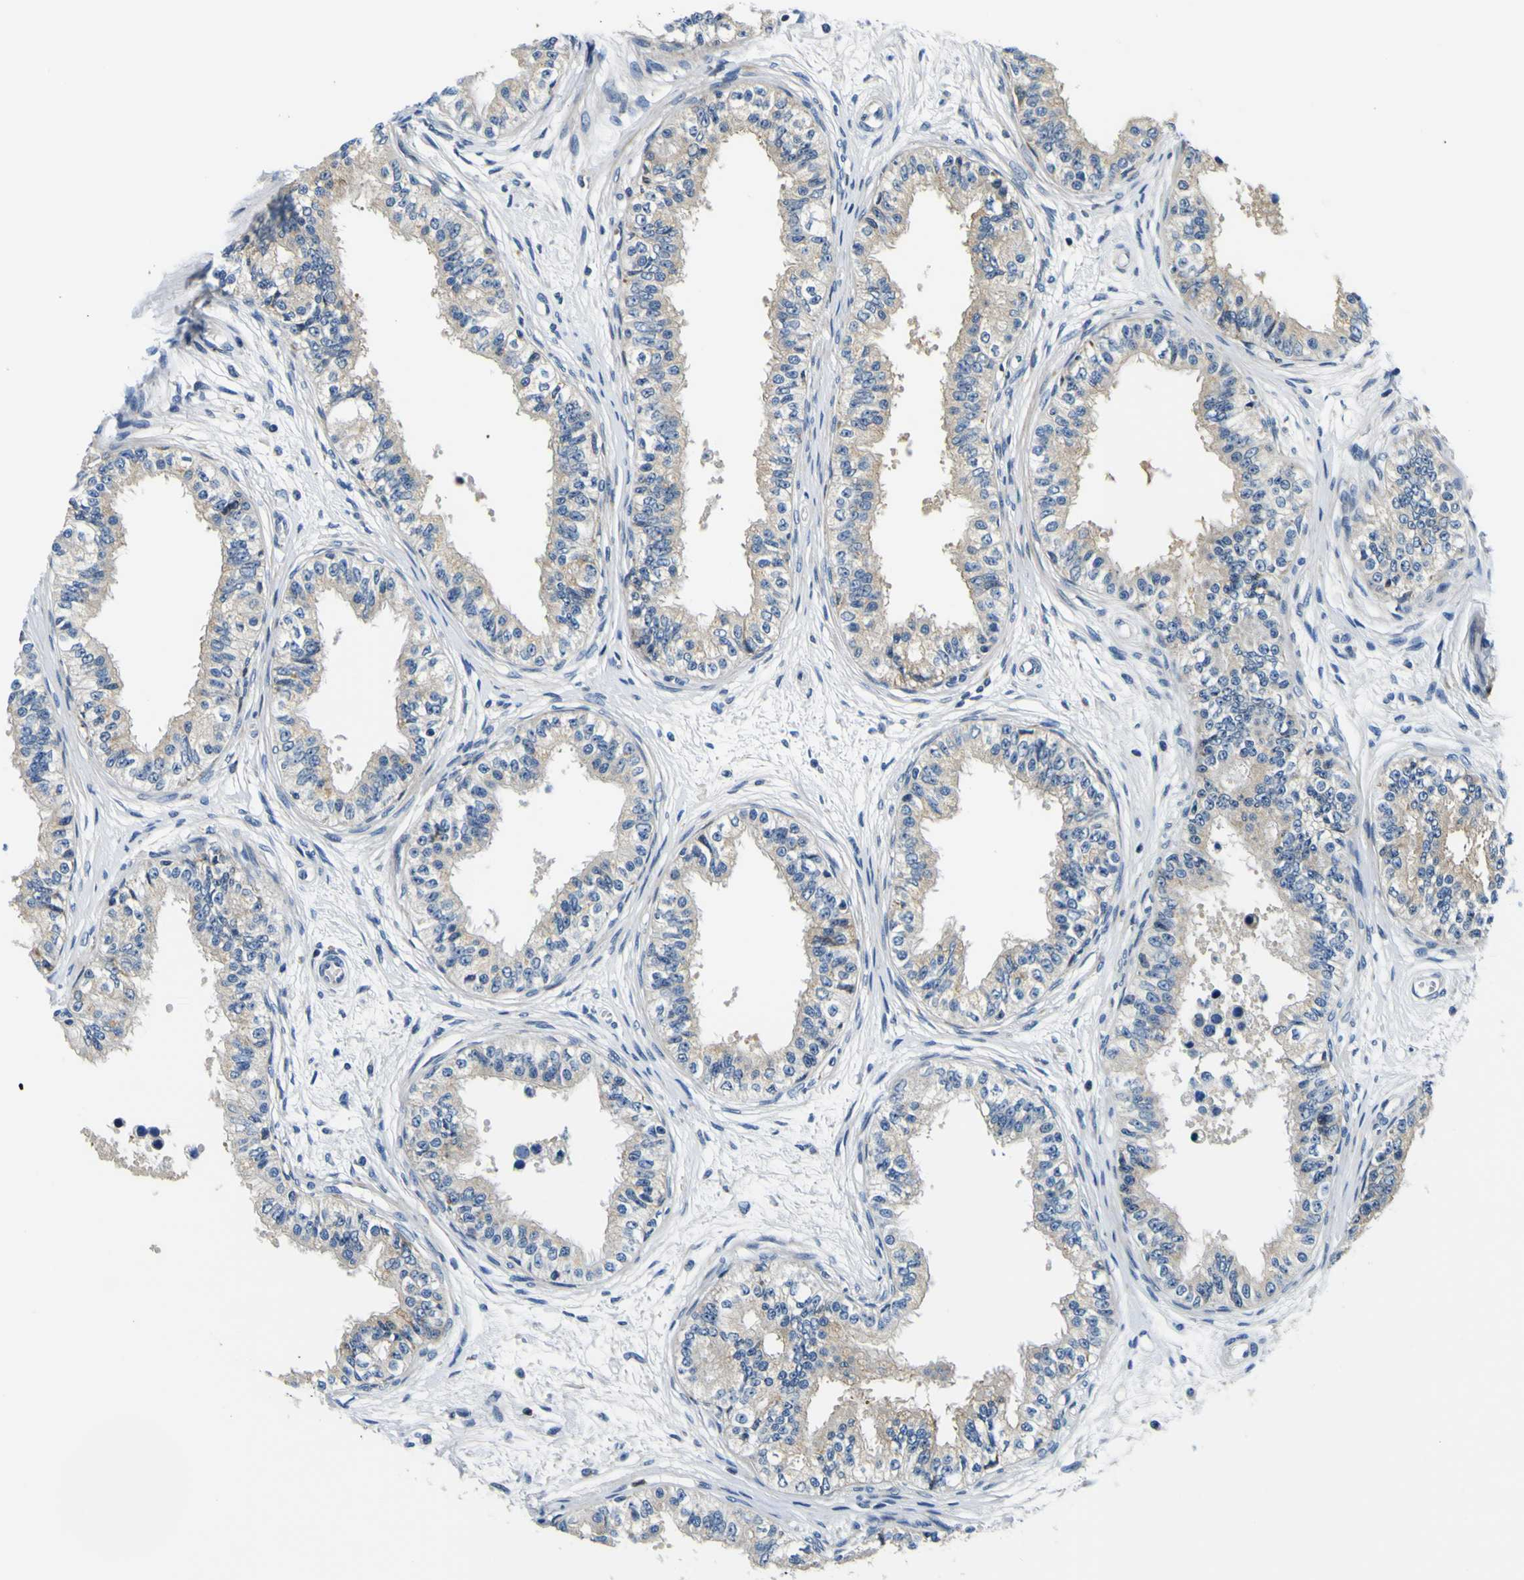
{"staining": {"intensity": "weak", "quantity": ">75%", "location": "cytoplasmic/membranous"}, "tissue": "epididymis", "cell_type": "Glandular cells", "image_type": "normal", "snomed": [{"axis": "morphology", "description": "Normal tissue, NOS"}, {"axis": "morphology", "description": "Adenocarcinoma, metastatic, NOS"}, {"axis": "topography", "description": "Testis"}, {"axis": "topography", "description": "Epididymis"}], "caption": "Glandular cells demonstrate low levels of weak cytoplasmic/membranous positivity in about >75% of cells in unremarkable epididymis.", "gene": "NLRP3", "patient": {"sex": "male", "age": 26}}